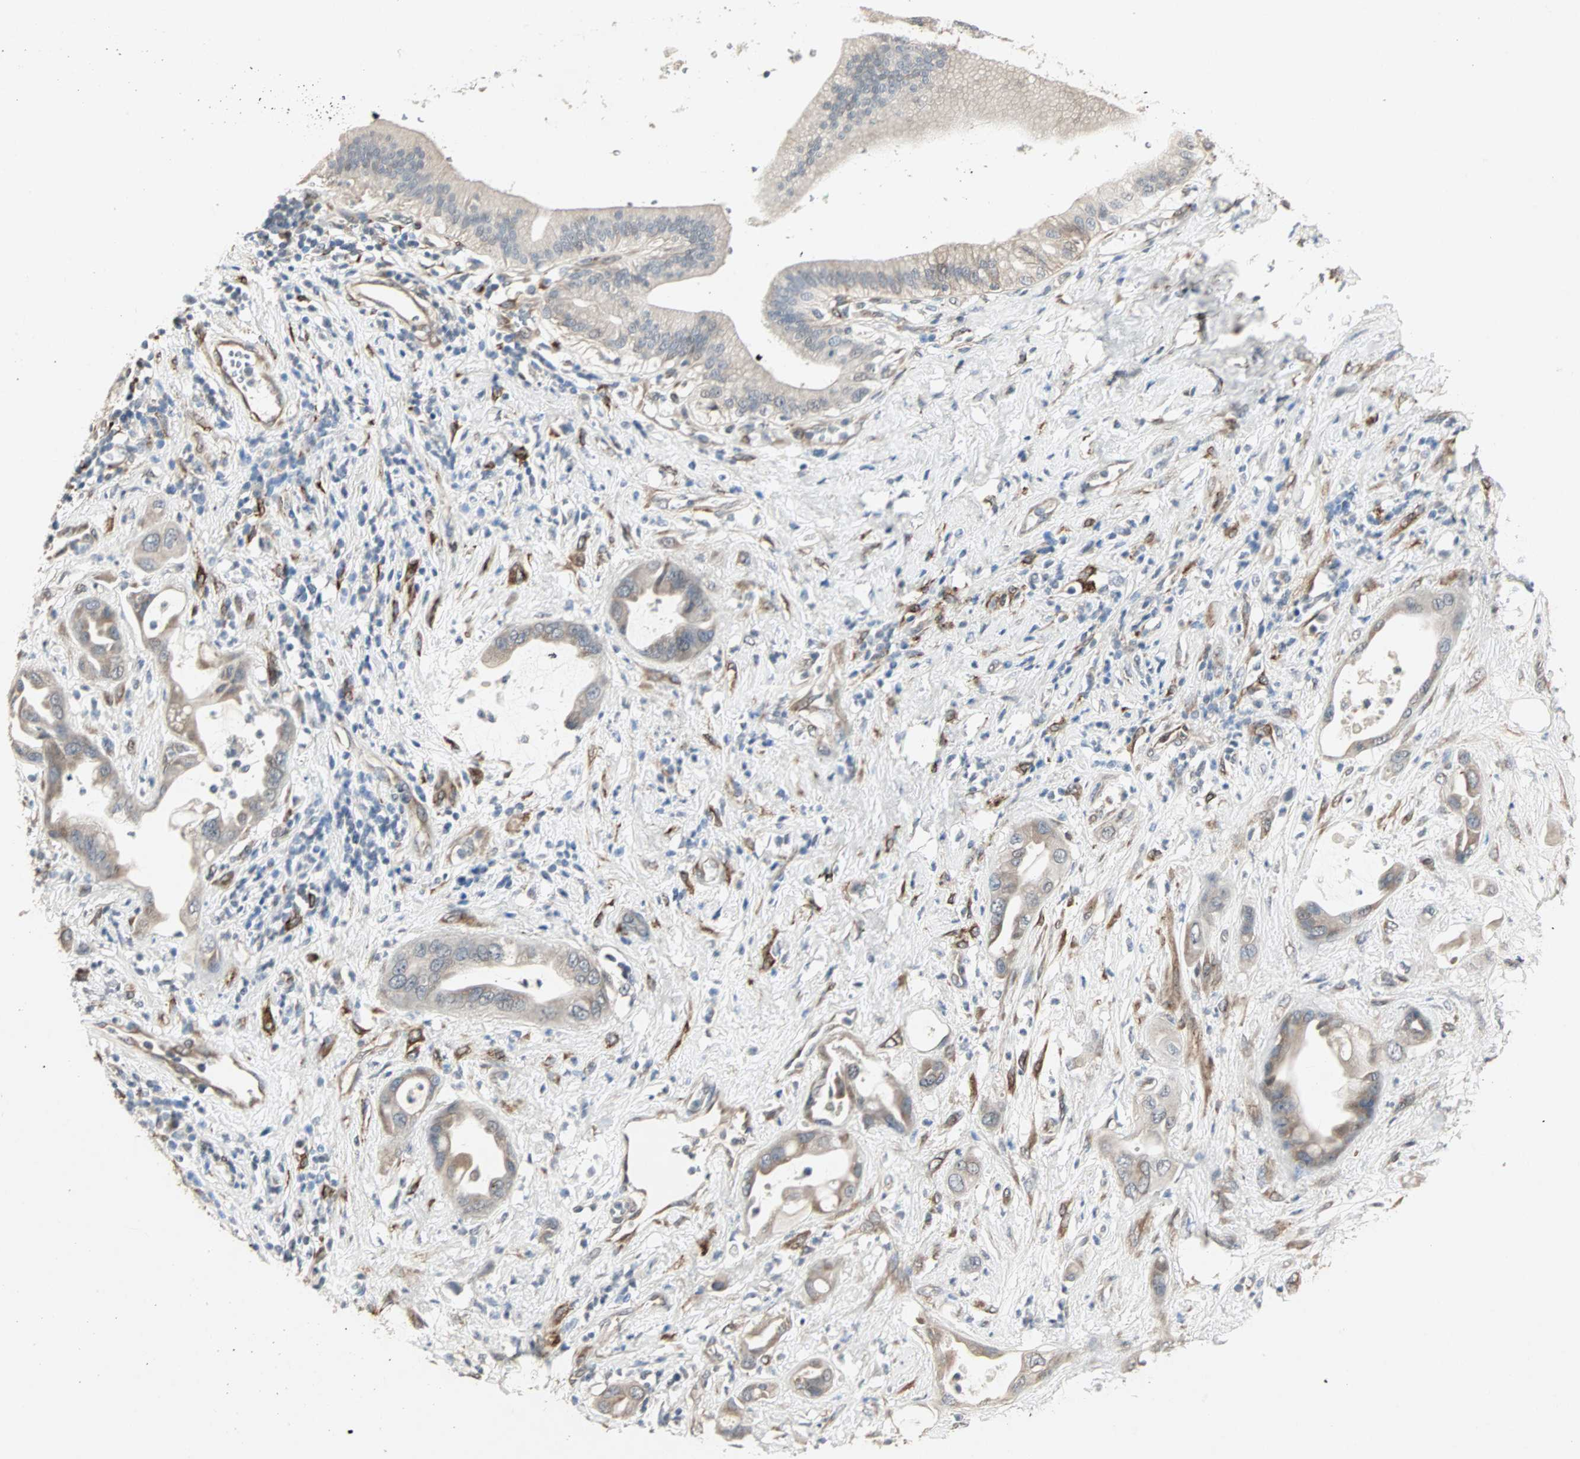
{"staining": {"intensity": "weak", "quantity": "<25%", "location": "cytoplasmic/membranous"}, "tissue": "pancreatic cancer", "cell_type": "Tumor cells", "image_type": "cancer", "snomed": [{"axis": "morphology", "description": "Adenocarcinoma, NOS"}, {"axis": "morphology", "description": "Adenocarcinoma, metastatic, NOS"}, {"axis": "topography", "description": "Lymph node"}, {"axis": "topography", "description": "Pancreas"}, {"axis": "topography", "description": "Duodenum"}], "caption": "IHC image of metastatic adenocarcinoma (pancreatic) stained for a protein (brown), which demonstrates no staining in tumor cells.", "gene": "TRPV4", "patient": {"sex": "female", "age": 64}}